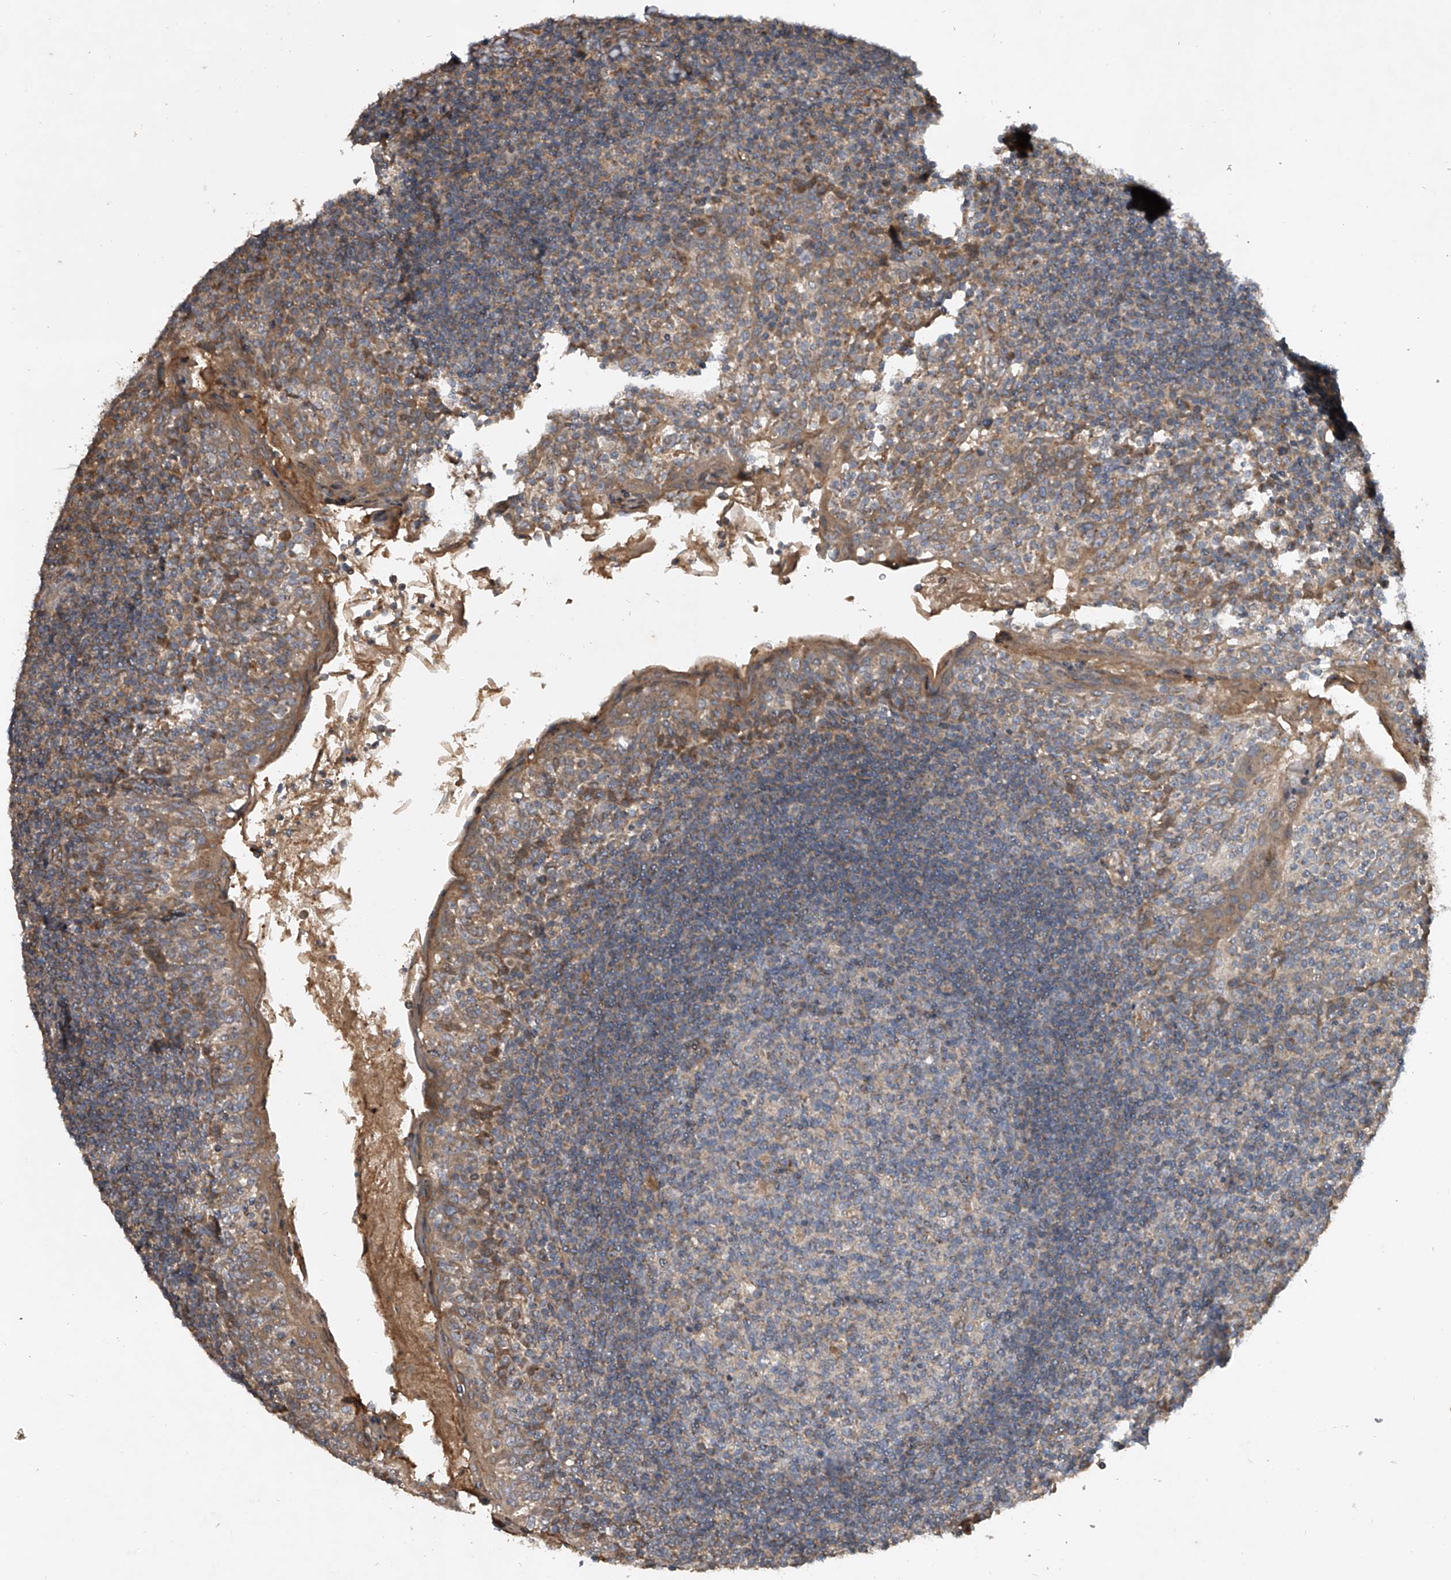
{"staining": {"intensity": "moderate", "quantity": "<25%", "location": "cytoplasmic/membranous"}, "tissue": "tonsil", "cell_type": "Germinal center cells", "image_type": "normal", "snomed": [{"axis": "morphology", "description": "Normal tissue, NOS"}, {"axis": "topography", "description": "Tonsil"}], "caption": "This micrograph shows benign tonsil stained with immunohistochemistry (IHC) to label a protein in brown. The cytoplasmic/membranous of germinal center cells show moderate positivity for the protein. Nuclei are counter-stained blue.", "gene": "NFS1", "patient": {"sex": "female", "age": 19}}